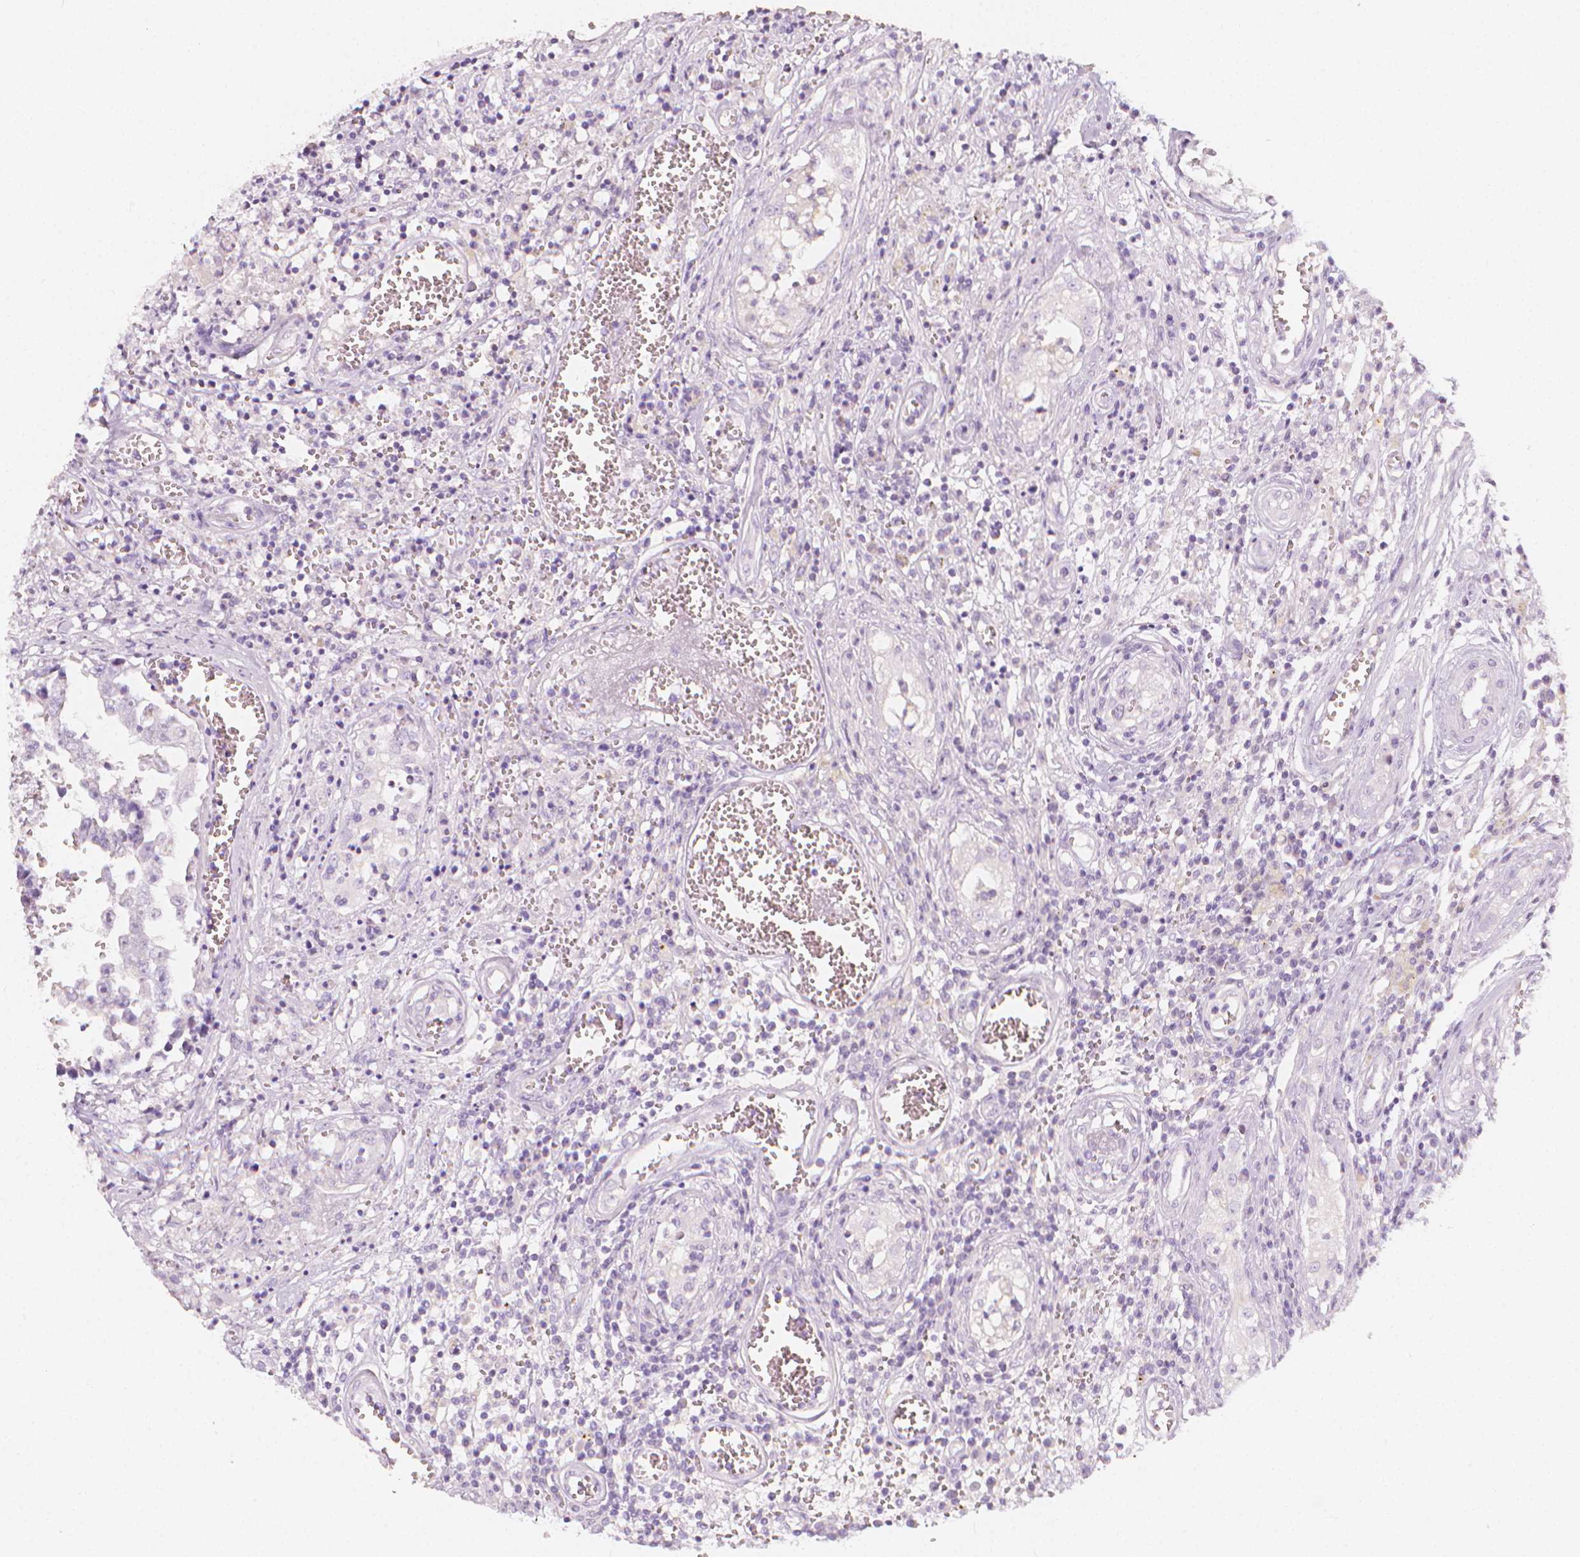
{"staining": {"intensity": "negative", "quantity": "none", "location": "none"}, "tissue": "testis cancer", "cell_type": "Tumor cells", "image_type": "cancer", "snomed": [{"axis": "morphology", "description": "Carcinoma, Embryonal, NOS"}, {"axis": "topography", "description": "Testis"}], "caption": "Testis embryonal carcinoma stained for a protein using IHC reveals no staining tumor cells.", "gene": "RBFOX1", "patient": {"sex": "male", "age": 36}}